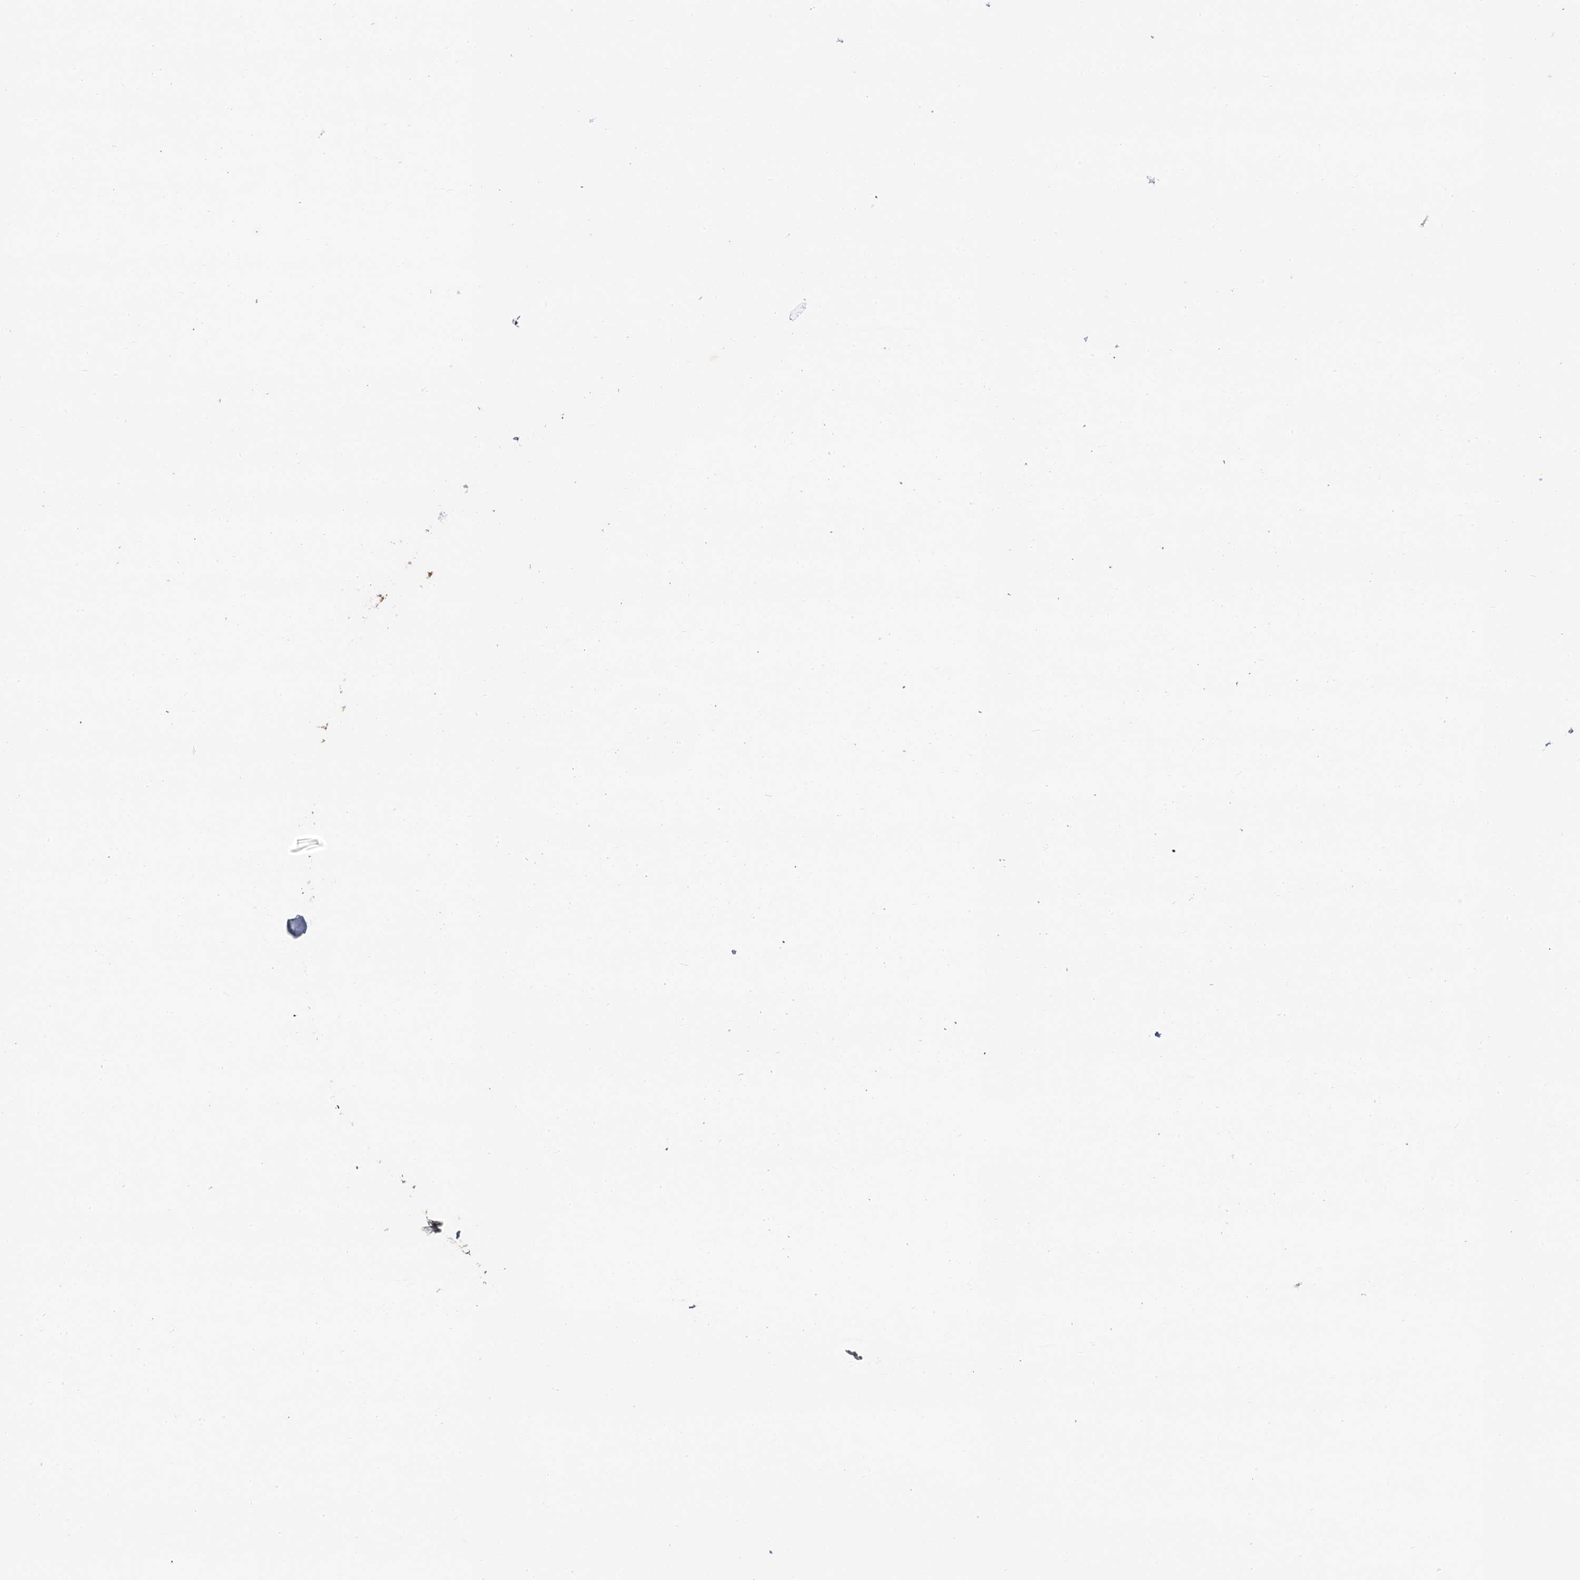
{"staining": {"intensity": "weak", "quantity": "25%-75%", "location": "cytoplasmic/membranous"}, "tissue": "skin cancer", "cell_type": "Tumor cells", "image_type": "cancer", "snomed": [{"axis": "morphology", "description": "Normal tissue, NOS"}, {"axis": "morphology", "description": "Squamous cell carcinoma, NOS"}, {"axis": "topography", "description": "Skin"}], "caption": "Protein expression analysis of human squamous cell carcinoma (skin) reveals weak cytoplasmic/membranous positivity in about 25%-75% of tumor cells.", "gene": "TMEM151A", "patient": {"sex": "male", "age": 72}}